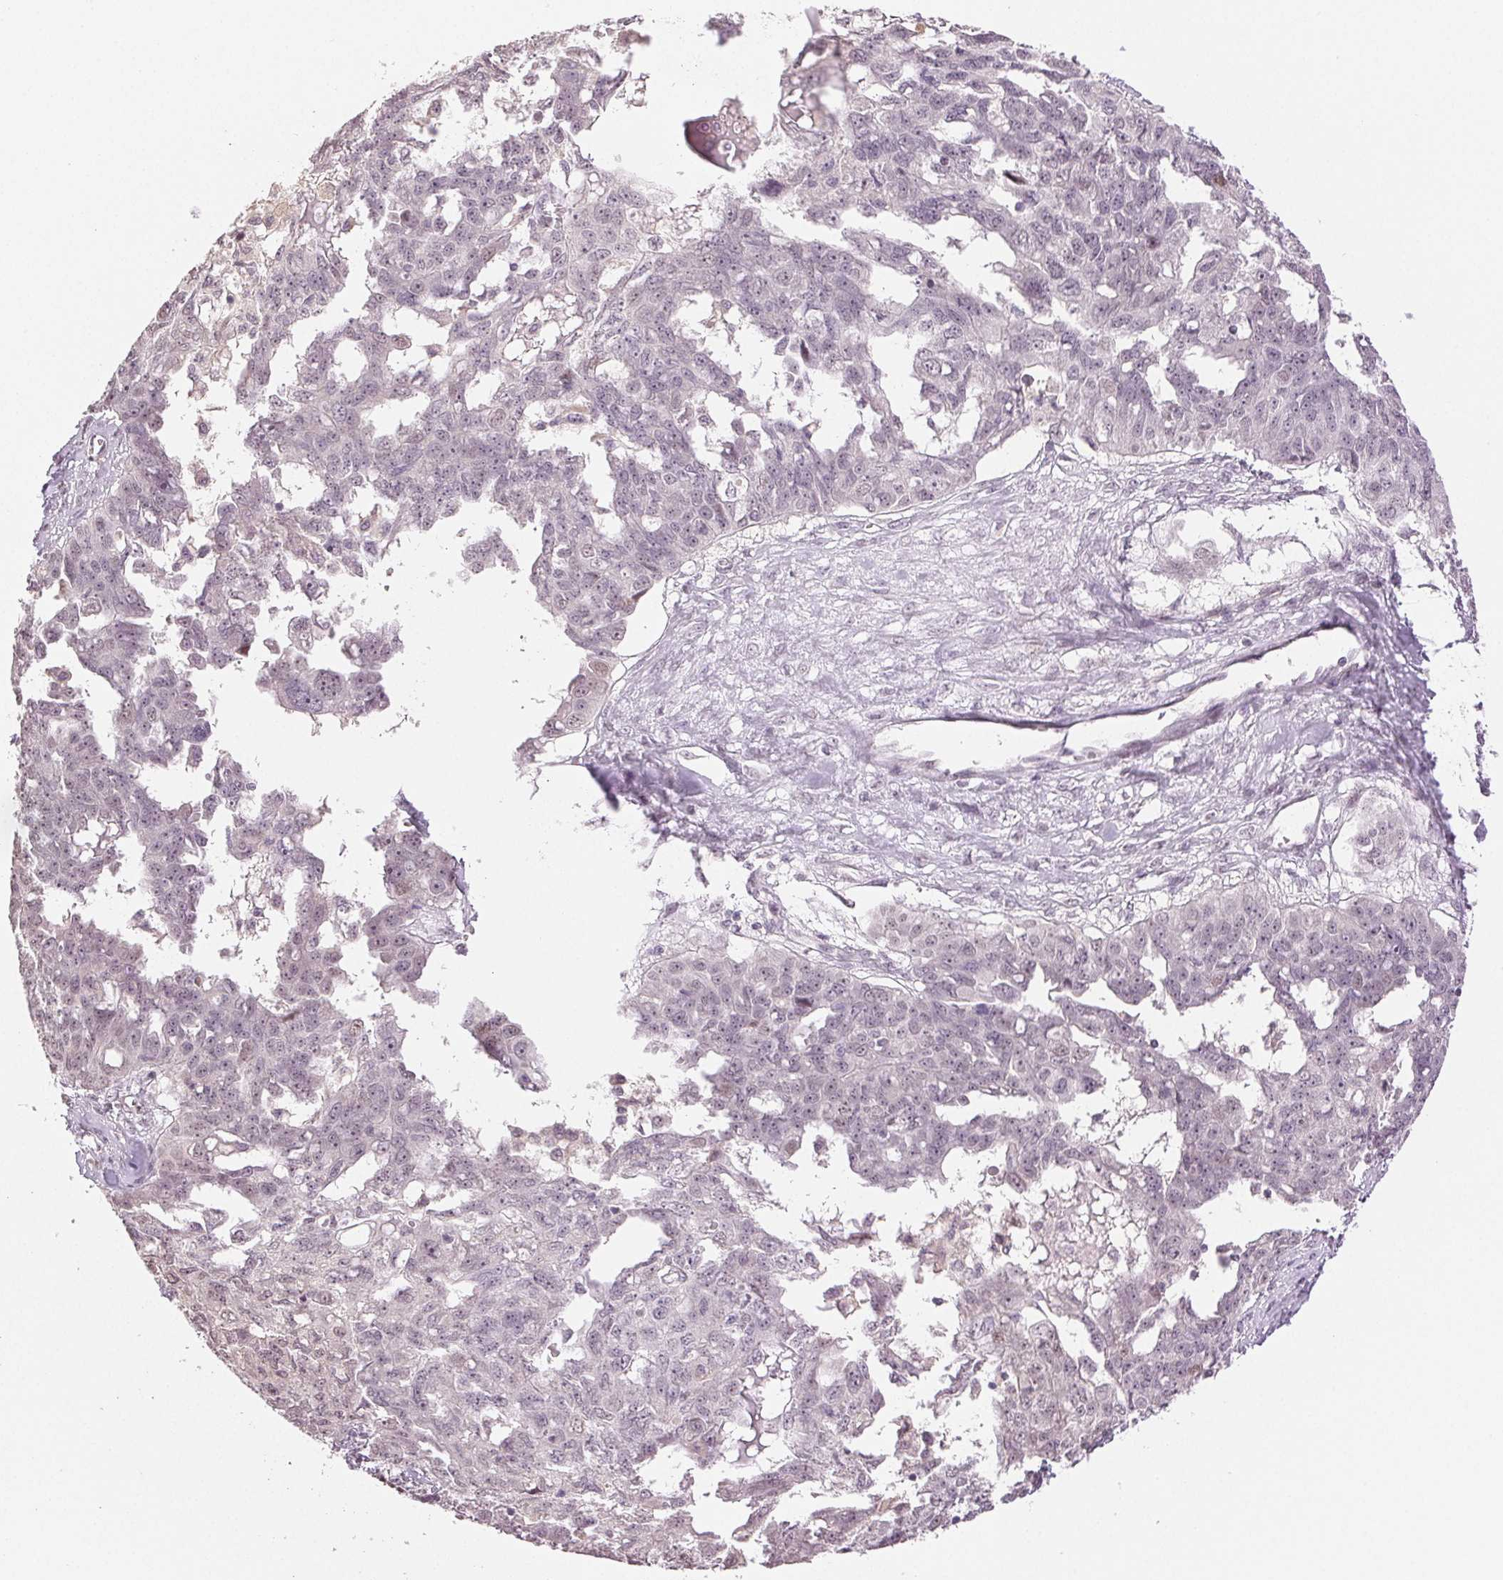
{"staining": {"intensity": "weak", "quantity": "<25%", "location": "nuclear"}, "tissue": "ovarian cancer", "cell_type": "Tumor cells", "image_type": "cancer", "snomed": [{"axis": "morphology", "description": "Carcinoma, endometroid"}, {"axis": "topography", "description": "Ovary"}], "caption": "This is an immunohistochemistry image of ovarian cancer. There is no staining in tumor cells.", "gene": "PLCB1", "patient": {"sex": "female", "age": 70}}